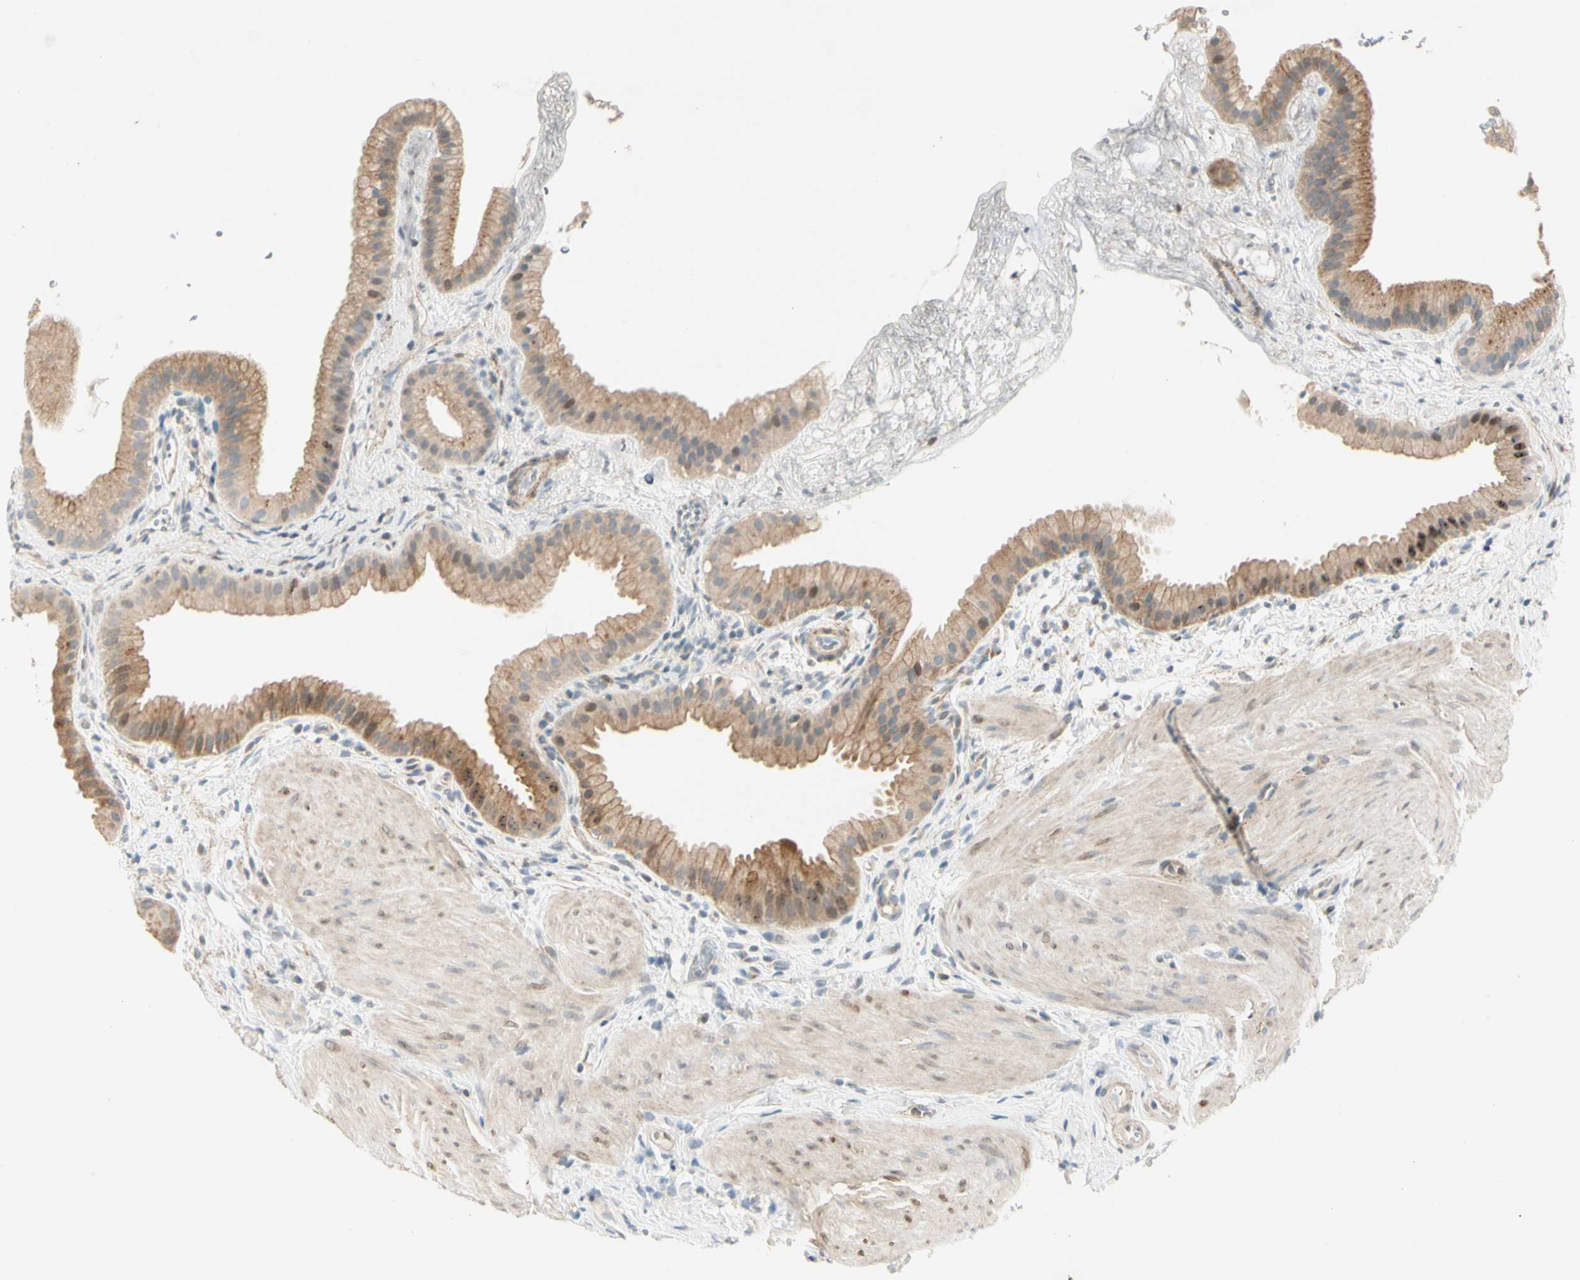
{"staining": {"intensity": "weak", "quantity": ">75%", "location": "cytoplasmic/membranous"}, "tissue": "gallbladder", "cell_type": "Glandular cells", "image_type": "normal", "snomed": [{"axis": "morphology", "description": "Normal tissue, NOS"}, {"axis": "topography", "description": "Gallbladder"}], "caption": "High-magnification brightfield microscopy of normal gallbladder stained with DAB (3,3'-diaminobenzidine) (brown) and counterstained with hematoxylin (blue). glandular cells exhibit weak cytoplasmic/membranous staining is appreciated in about>75% of cells.", "gene": "CDH6", "patient": {"sex": "female", "age": 64}}